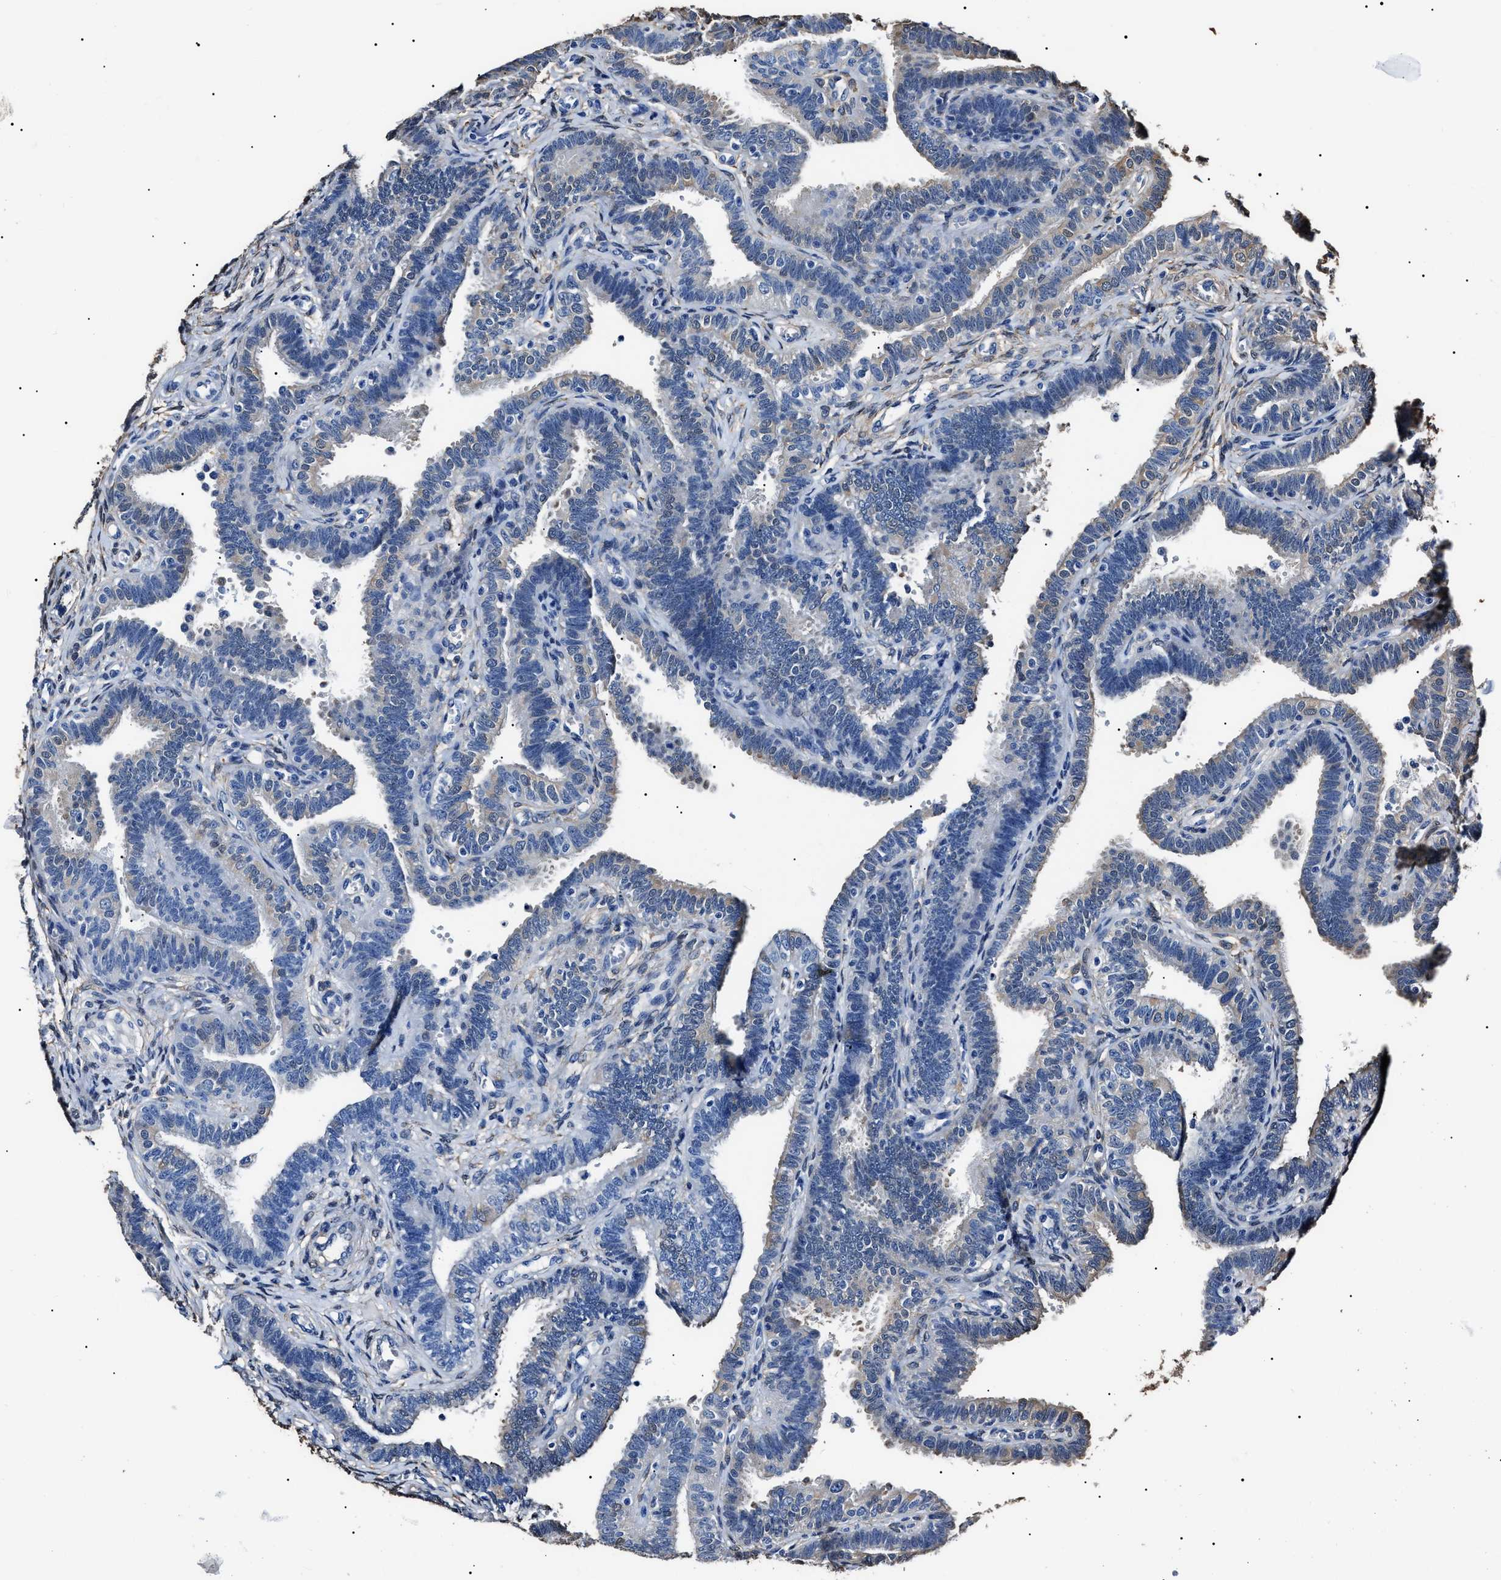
{"staining": {"intensity": "weak", "quantity": "<25%", "location": "cytoplasmic/membranous"}, "tissue": "fallopian tube", "cell_type": "Glandular cells", "image_type": "normal", "snomed": [{"axis": "morphology", "description": "Normal tissue, NOS"}, {"axis": "topography", "description": "Fallopian tube"}, {"axis": "topography", "description": "Placenta"}], "caption": "Image shows no protein expression in glandular cells of unremarkable fallopian tube.", "gene": "ALDH1A1", "patient": {"sex": "female", "age": 34}}